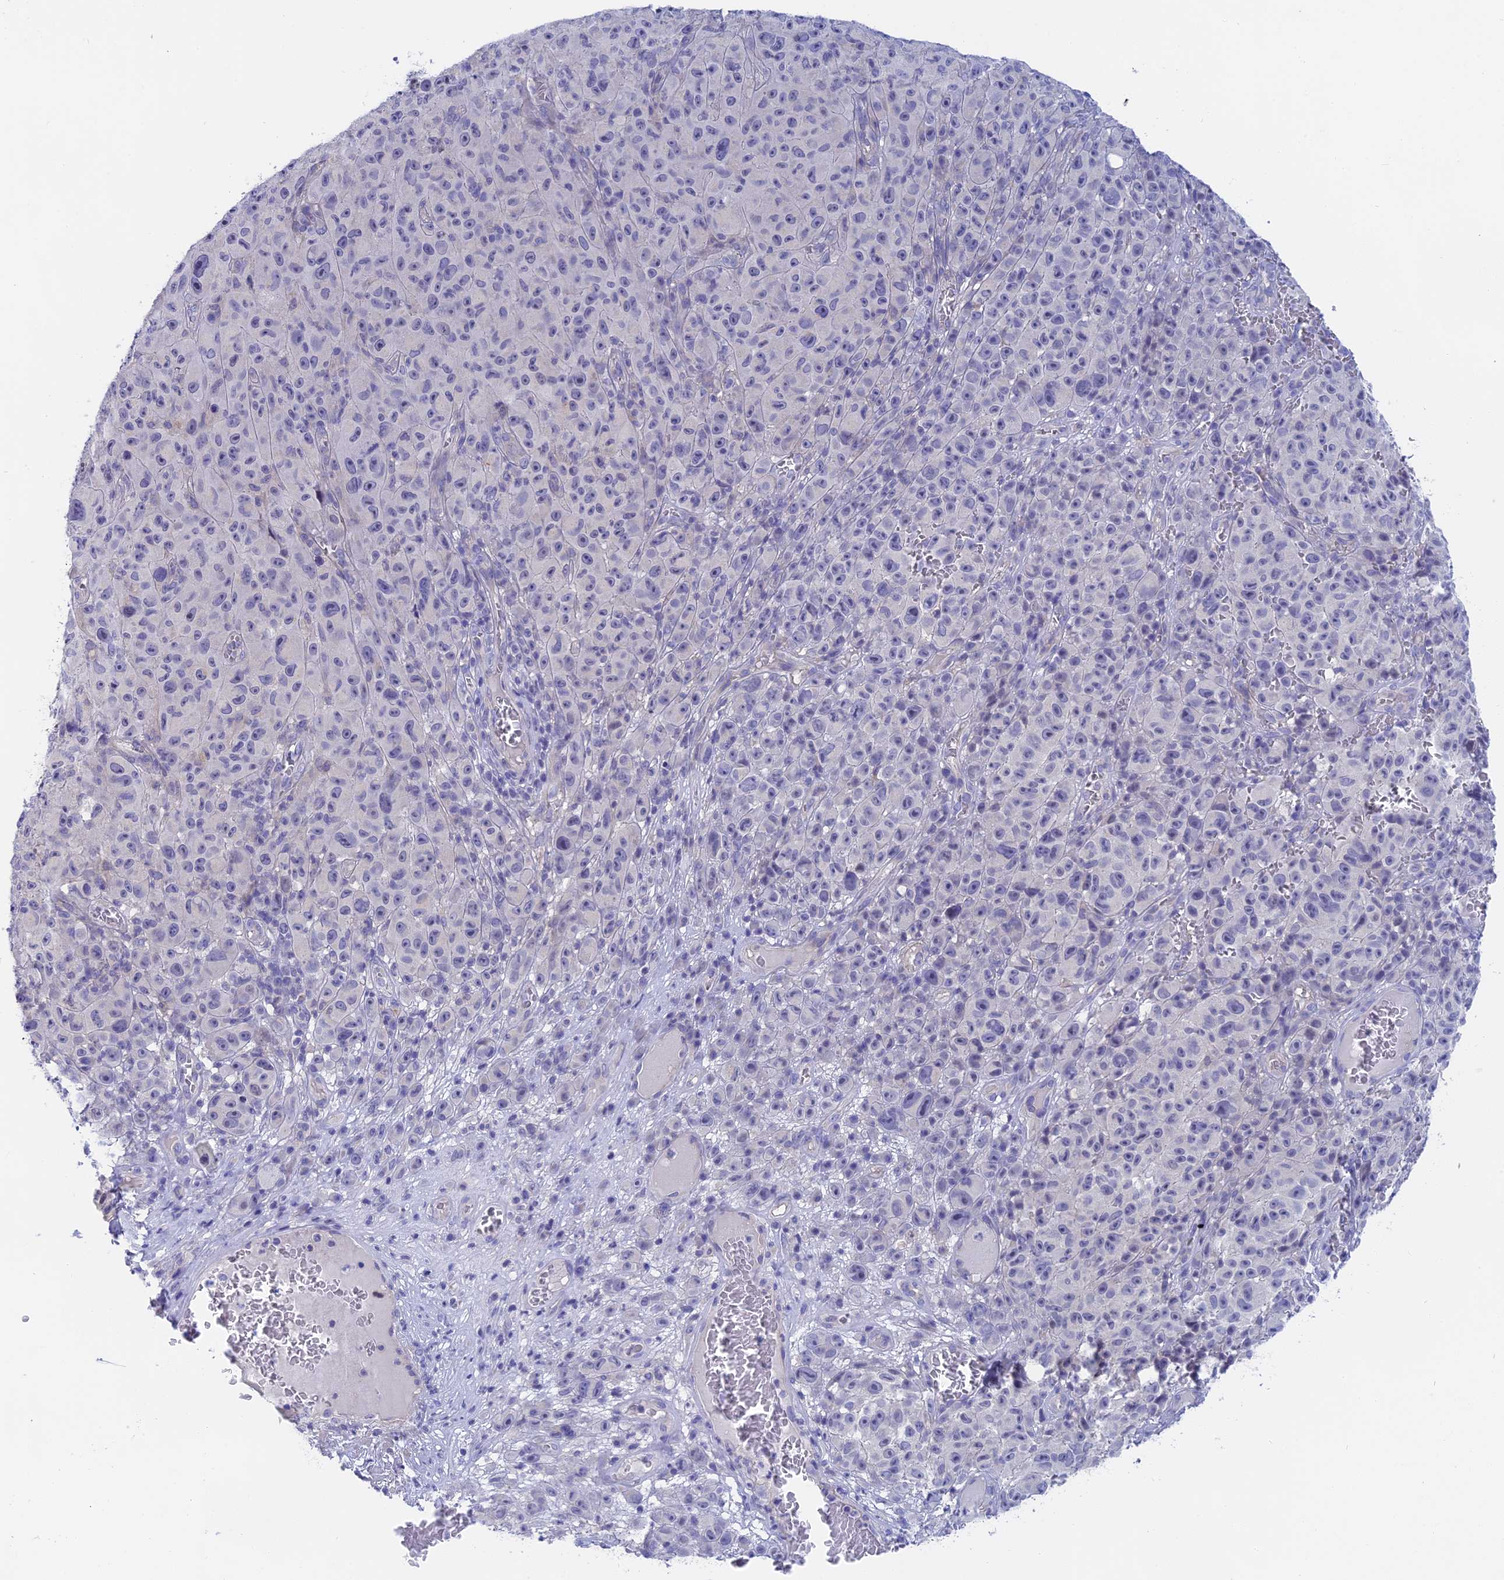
{"staining": {"intensity": "negative", "quantity": "none", "location": "none"}, "tissue": "melanoma", "cell_type": "Tumor cells", "image_type": "cancer", "snomed": [{"axis": "morphology", "description": "Malignant melanoma, NOS"}, {"axis": "topography", "description": "Skin"}], "caption": "DAB immunohistochemical staining of human malignant melanoma displays no significant staining in tumor cells.", "gene": "GLB1L", "patient": {"sex": "female", "age": 82}}